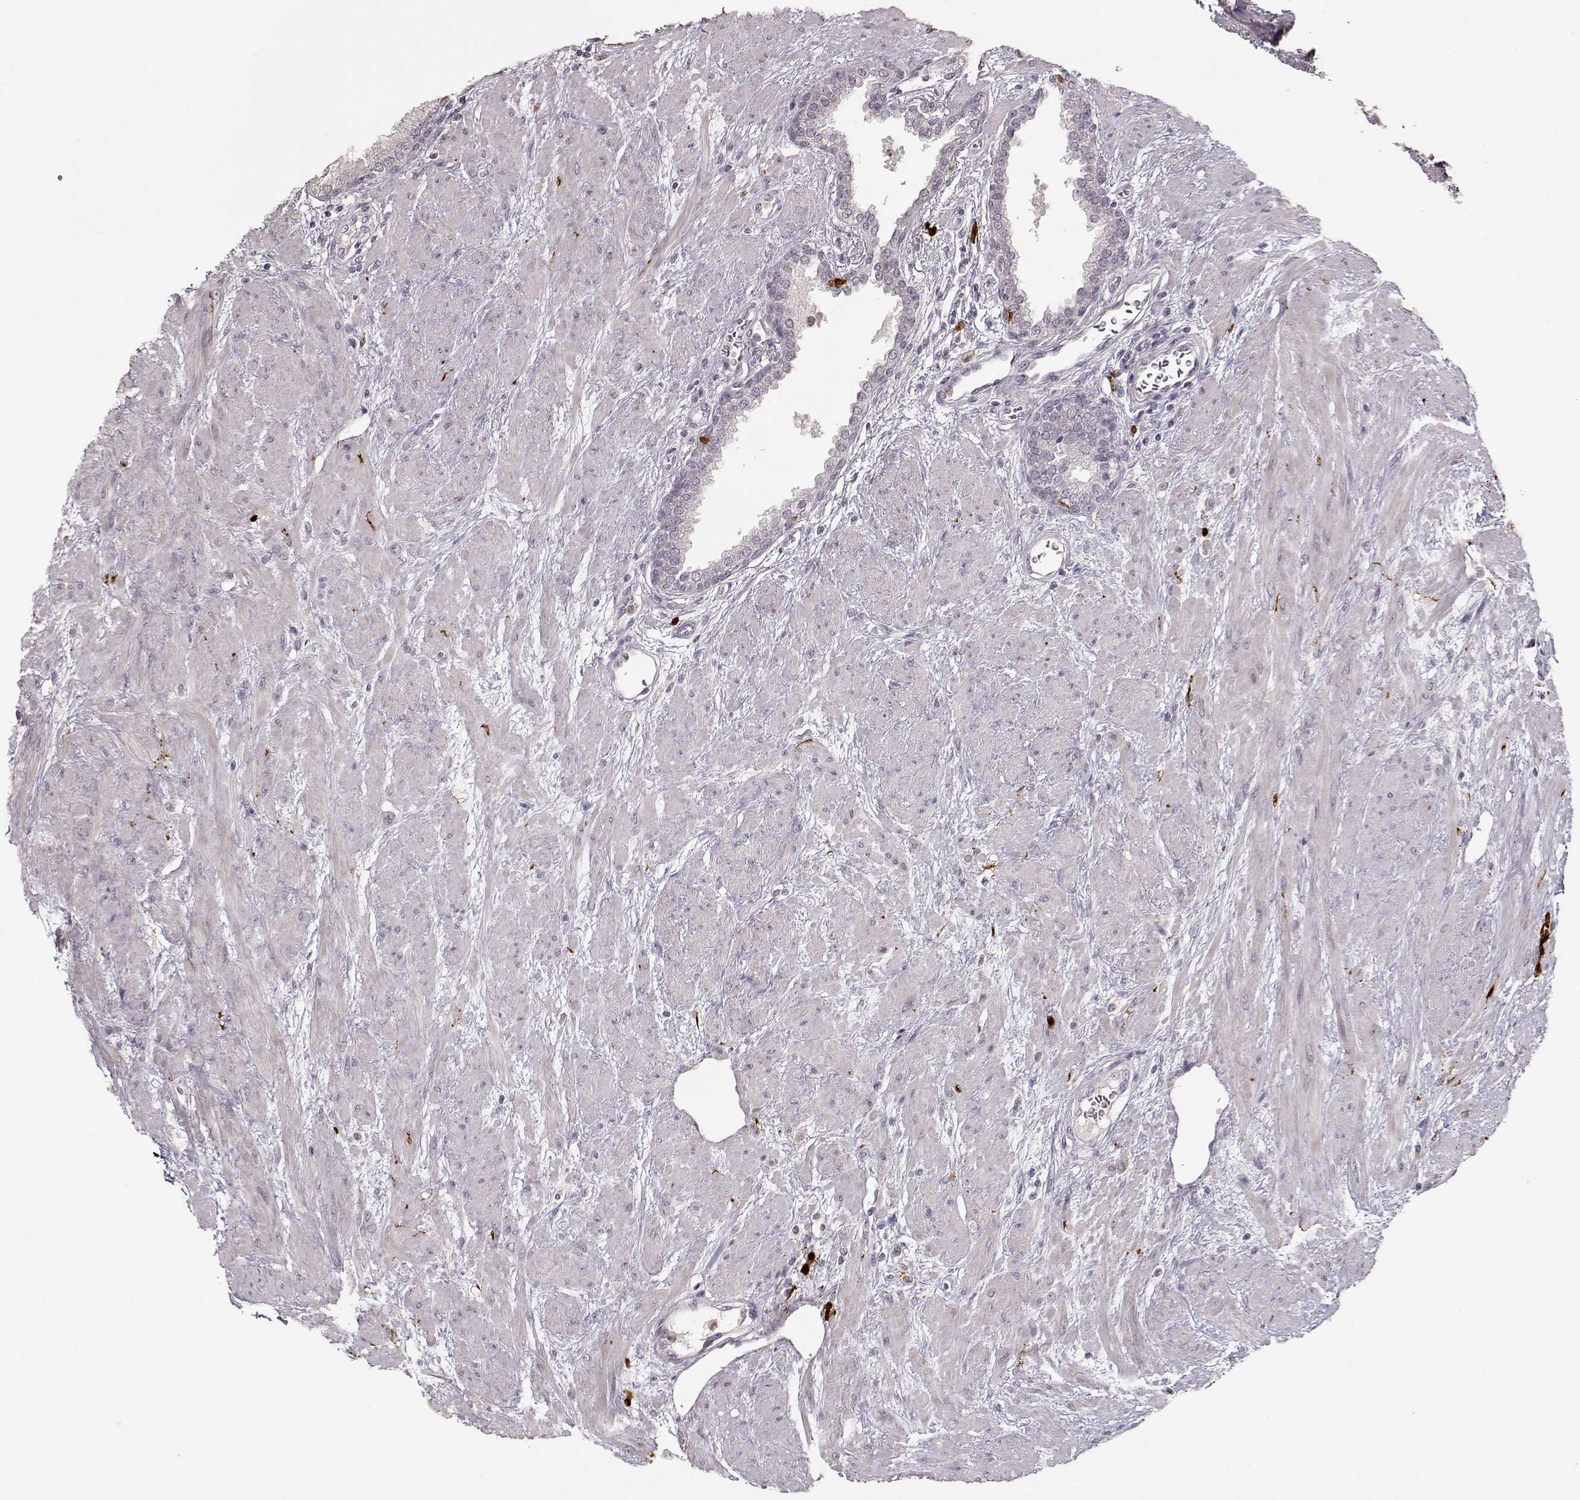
{"staining": {"intensity": "negative", "quantity": "none", "location": "none"}, "tissue": "prostate", "cell_type": "Glandular cells", "image_type": "normal", "snomed": [{"axis": "morphology", "description": "Normal tissue, NOS"}, {"axis": "topography", "description": "Prostate"}], "caption": "Immunohistochemistry (IHC) of unremarkable prostate demonstrates no expression in glandular cells. (Immunohistochemistry, brightfield microscopy, high magnification).", "gene": "S100B", "patient": {"sex": "male", "age": 51}}